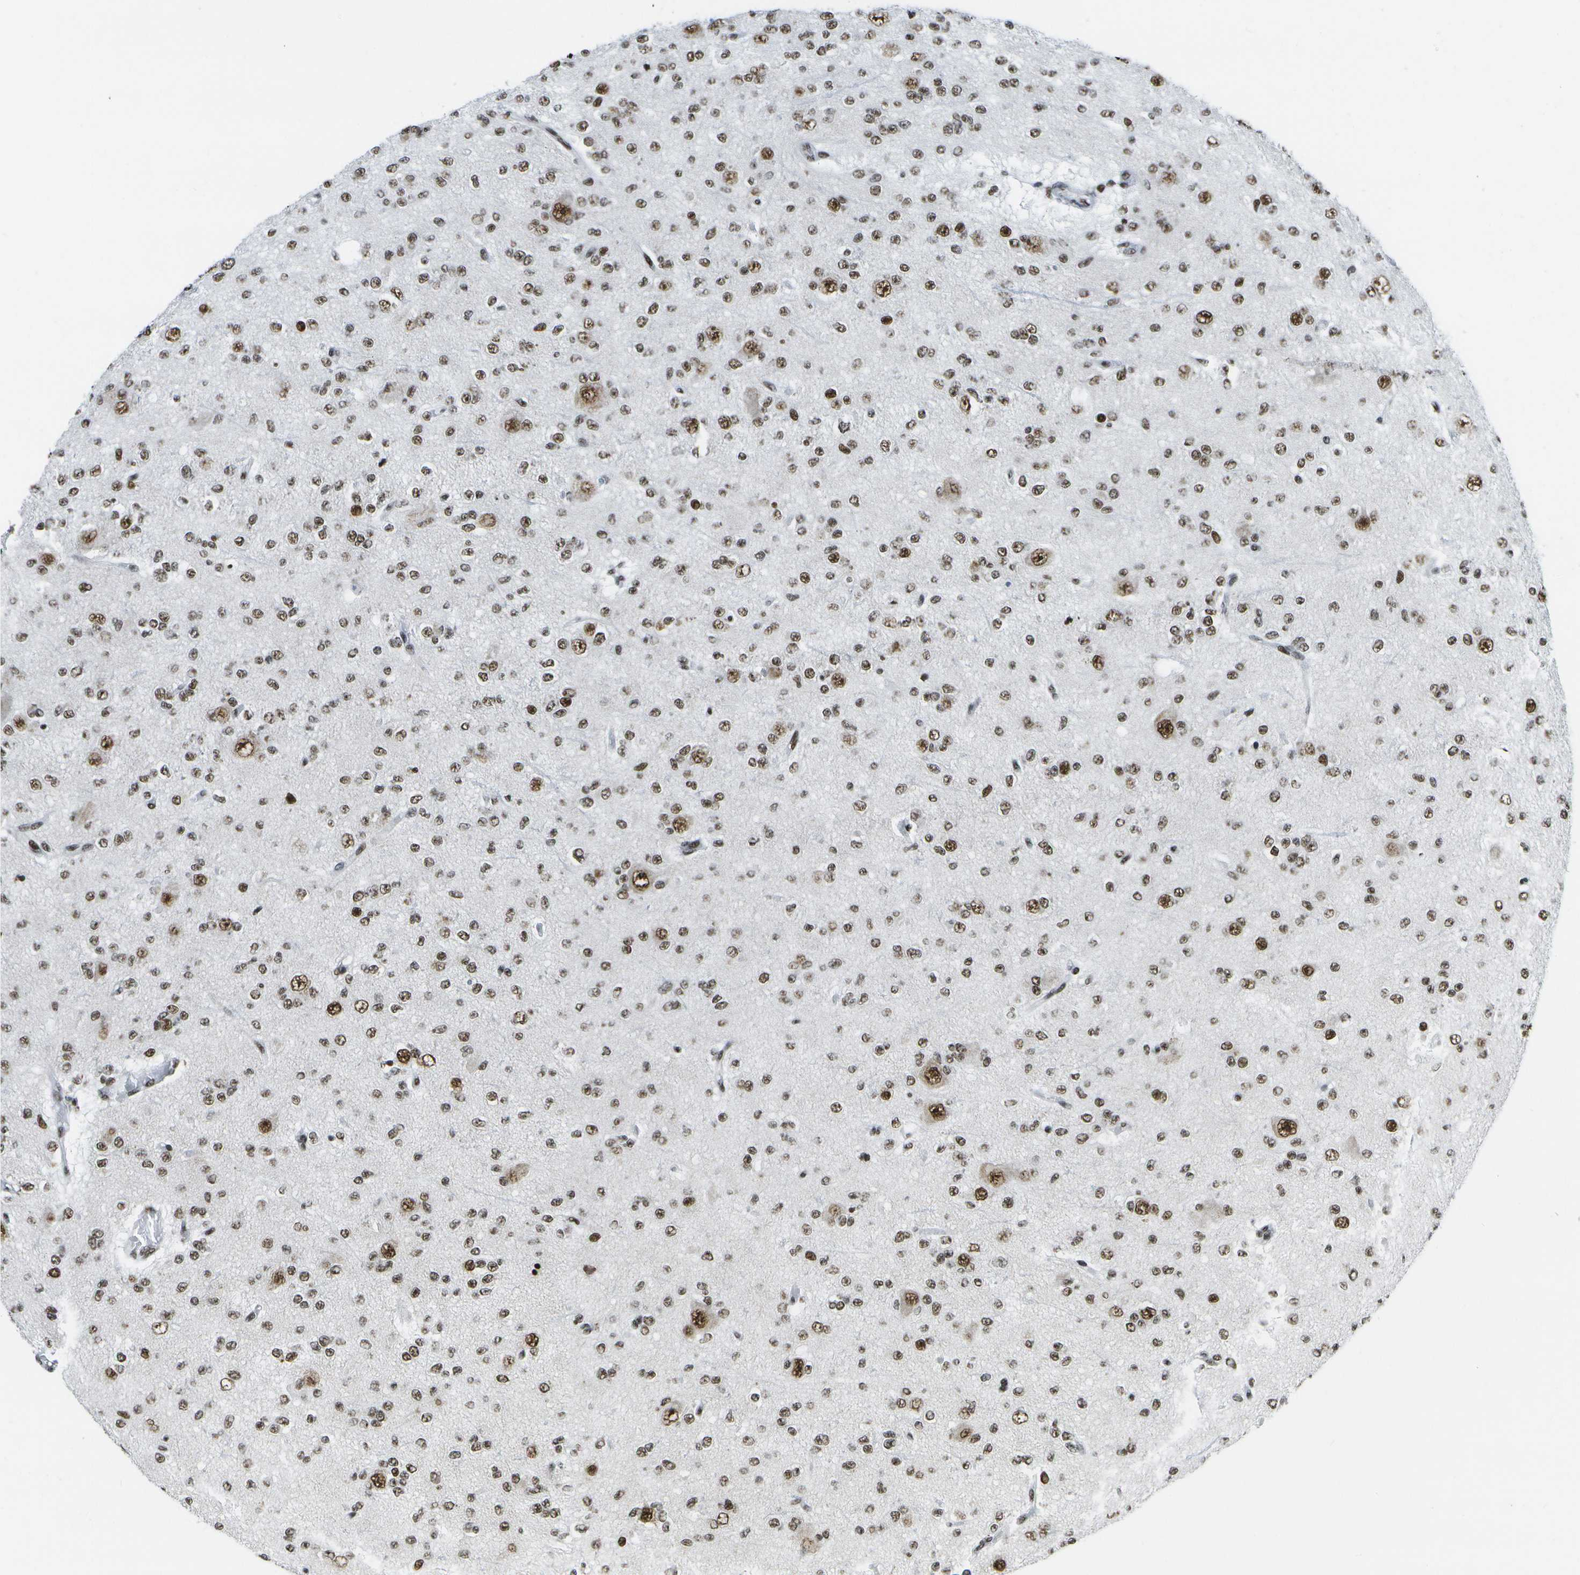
{"staining": {"intensity": "moderate", "quantity": ">75%", "location": "nuclear"}, "tissue": "glioma", "cell_type": "Tumor cells", "image_type": "cancer", "snomed": [{"axis": "morphology", "description": "Glioma, malignant, Low grade"}, {"axis": "topography", "description": "Brain"}], "caption": "A medium amount of moderate nuclear expression is seen in about >75% of tumor cells in glioma tissue.", "gene": "NSRP1", "patient": {"sex": "male", "age": 38}}